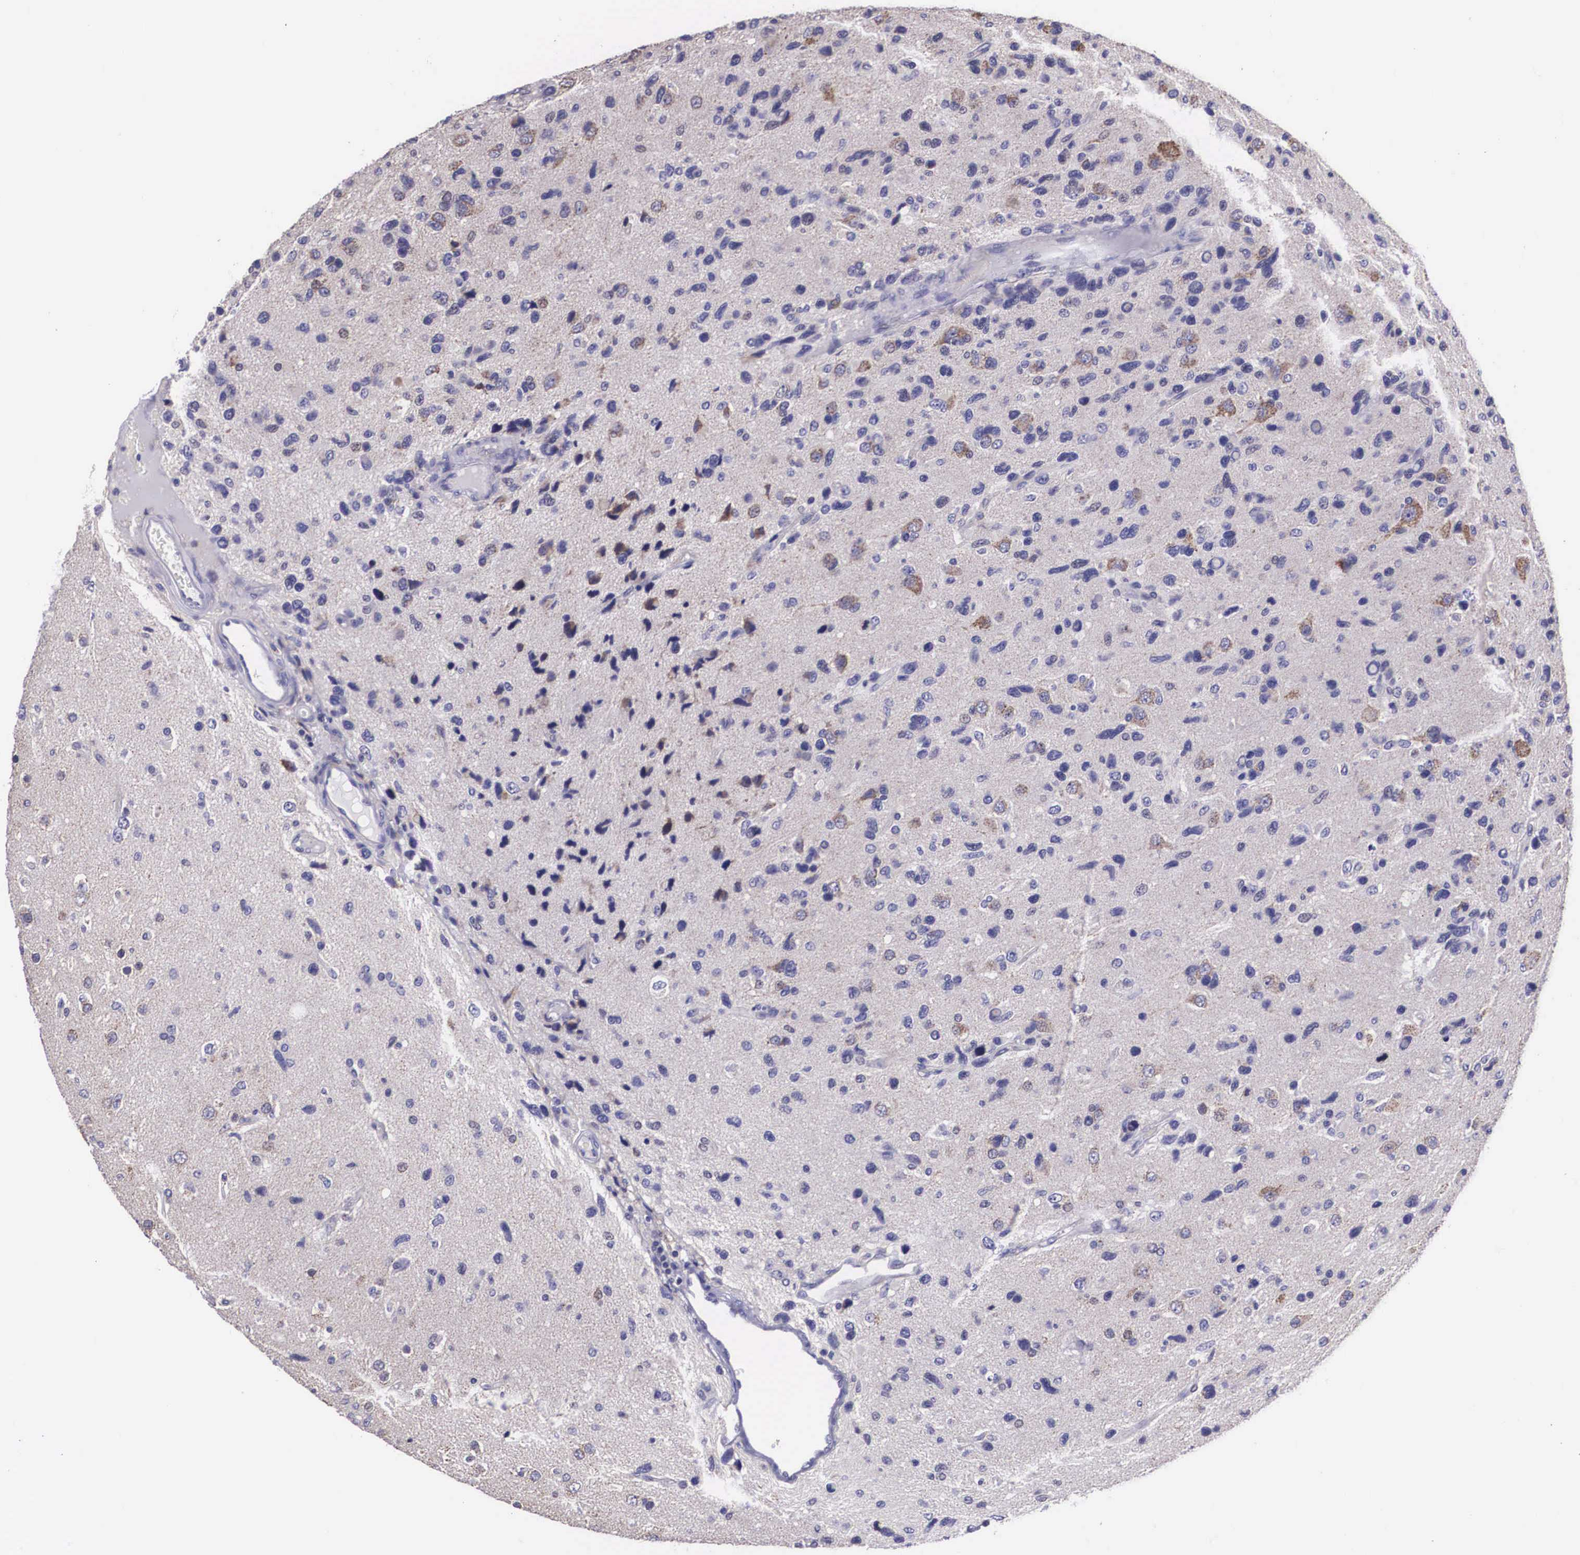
{"staining": {"intensity": "weak", "quantity": "<25%", "location": "cytoplasmic/membranous"}, "tissue": "glioma", "cell_type": "Tumor cells", "image_type": "cancer", "snomed": [{"axis": "morphology", "description": "Glioma, malignant, High grade"}, {"axis": "topography", "description": "Brain"}], "caption": "Tumor cells are negative for protein expression in human malignant high-grade glioma.", "gene": "ARG2", "patient": {"sex": "male", "age": 77}}